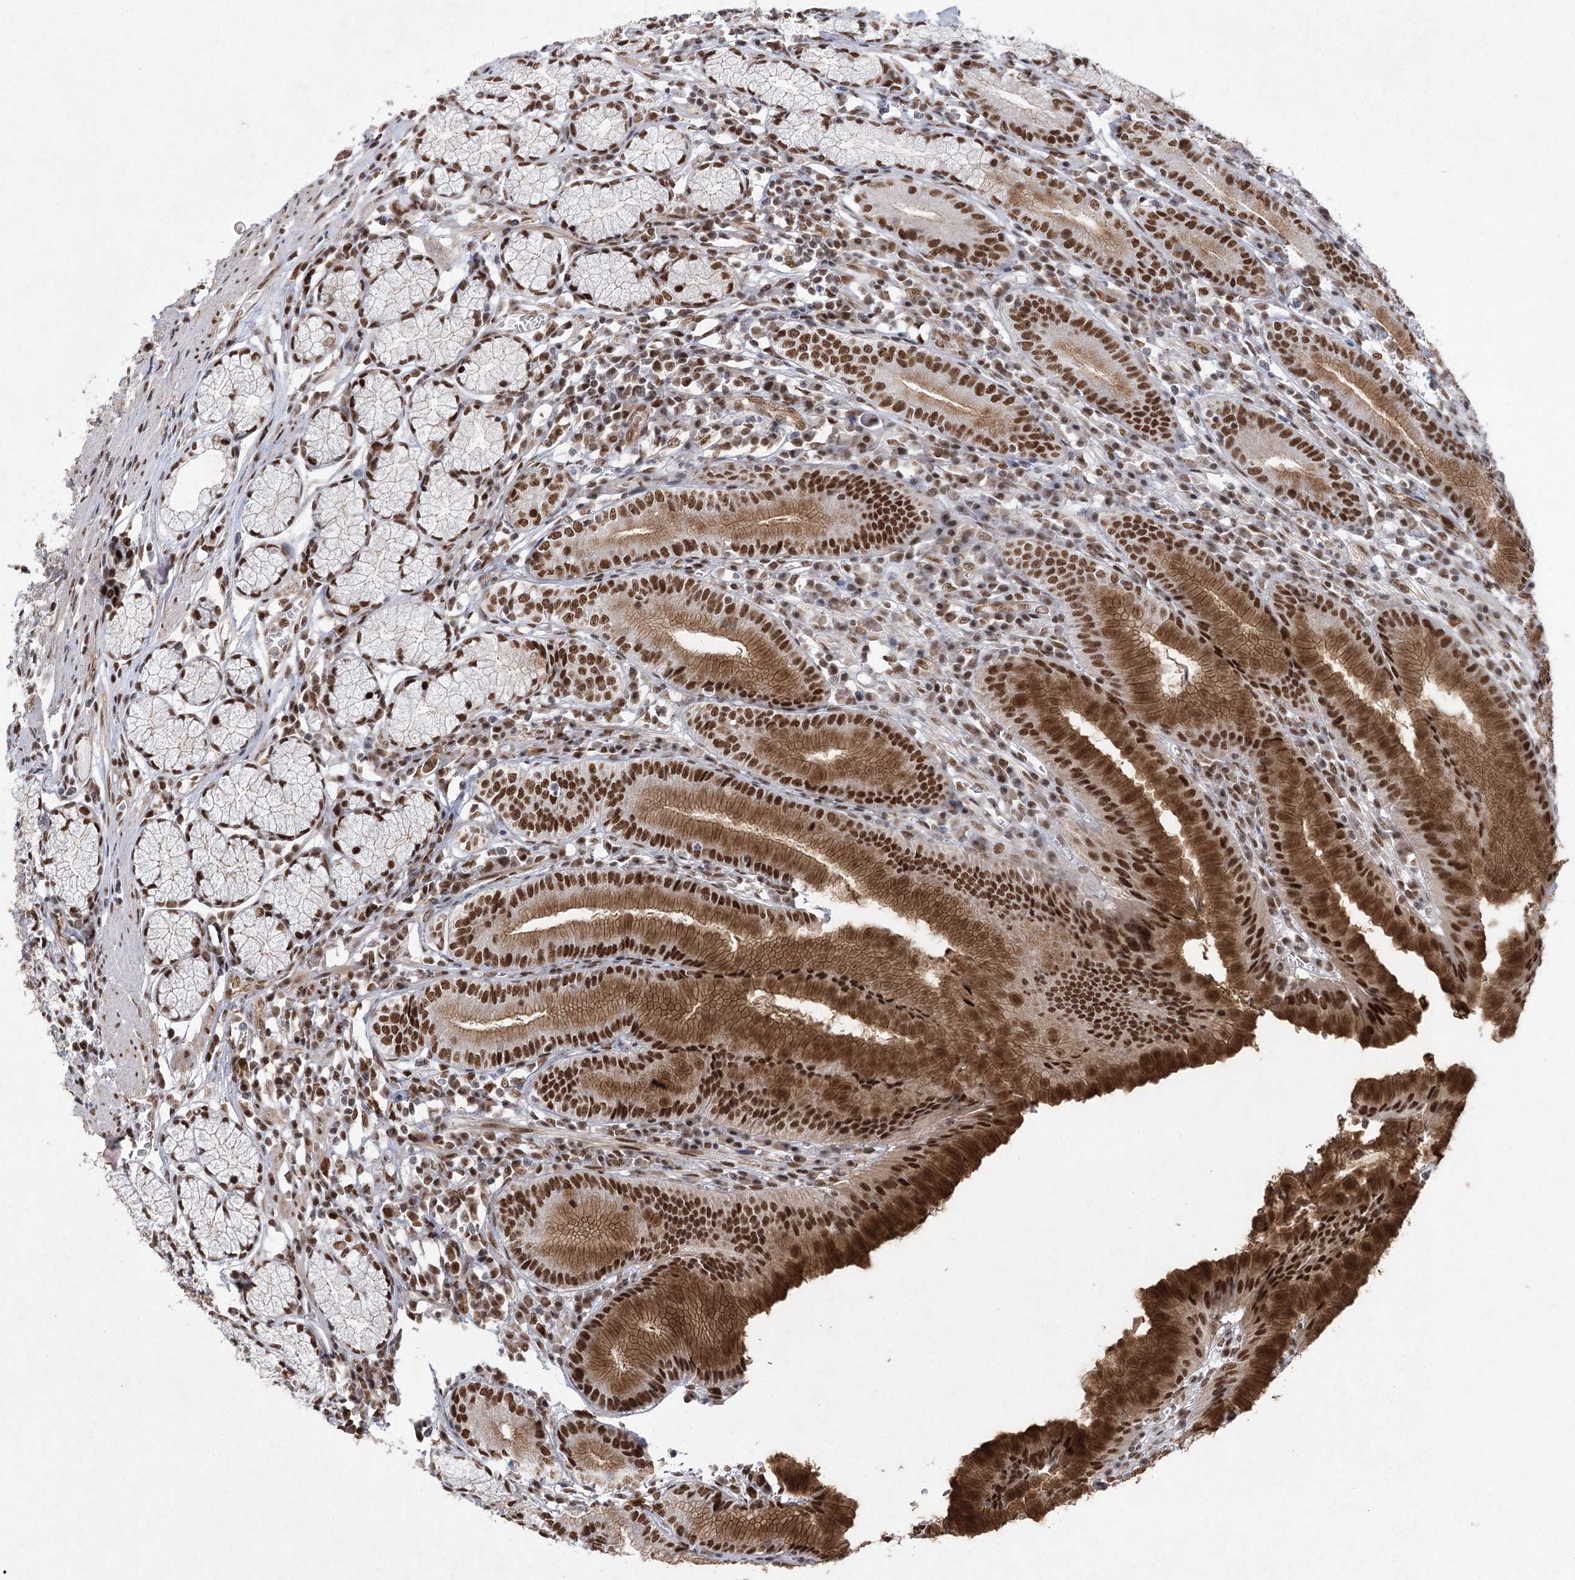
{"staining": {"intensity": "strong", "quantity": ">75%", "location": "cytoplasmic/membranous,nuclear"}, "tissue": "stomach", "cell_type": "Glandular cells", "image_type": "normal", "snomed": [{"axis": "morphology", "description": "Normal tissue, NOS"}, {"axis": "topography", "description": "Stomach"}], "caption": "DAB immunohistochemical staining of benign stomach demonstrates strong cytoplasmic/membranous,nuclear protein staining in approximately >75% of glandular cells. Ihc stains the protein of interest in brown and the nuclei are stained blue.", "gene": "ZCCHC8", "patient": {"sex": "male", "age": 55}}